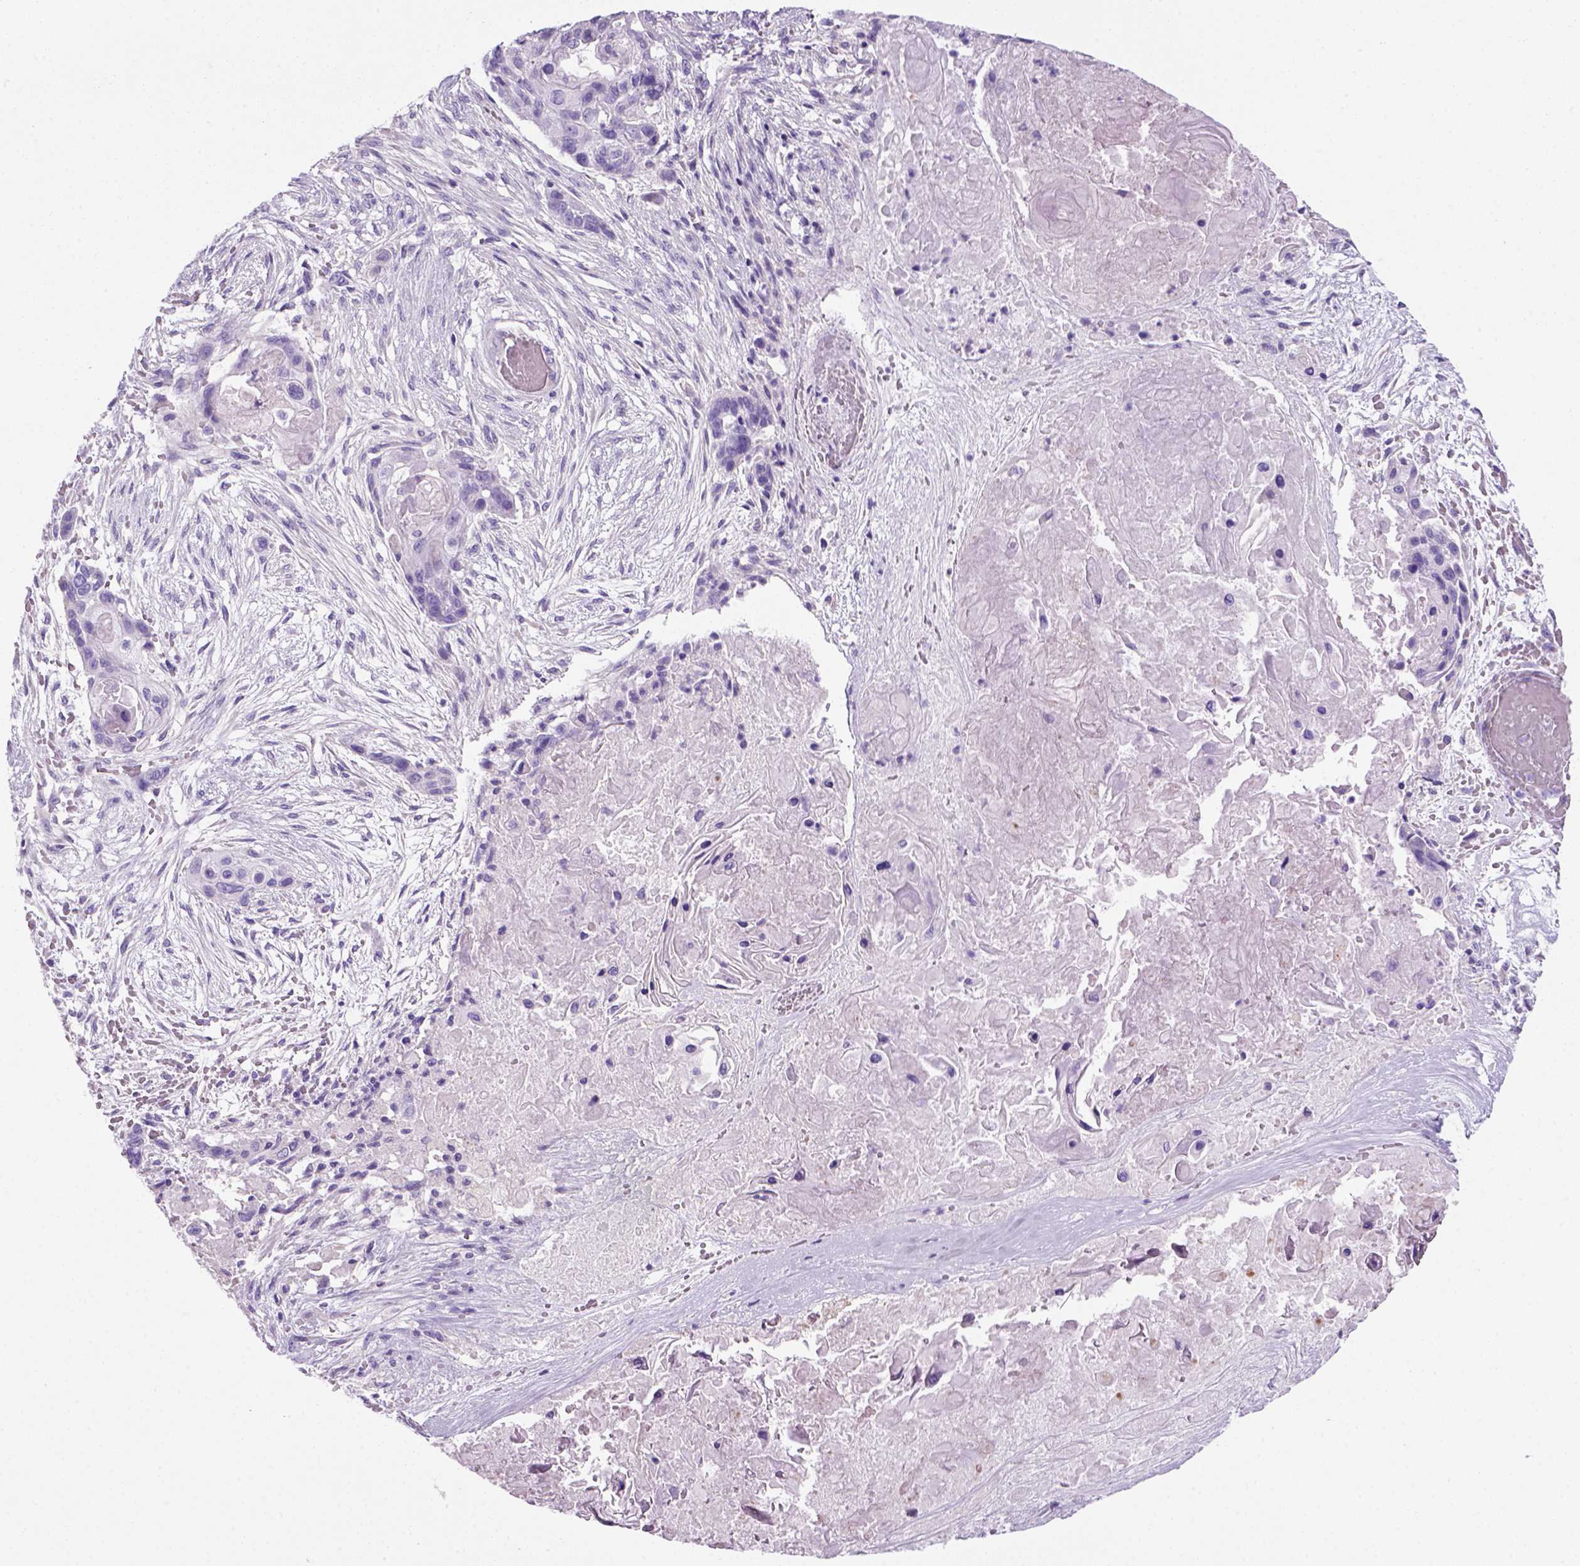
{"staining": {"intensity": "negative", "quantity": "none", "location": "none"}, "tissue": "lung cancer", "cell_type": "Tumor cells", "image_type": "cancer", "snomed": [{"axis": "morphology", "description": "Squamous cell carcinoma, NOS"}, {"axis": "topography", "description": "Lung"}], "caption": "This is a photomicrograph of IHC staining of squamous cell carcinoma (lung), which shows no expression in tumor cells. The staining is performed using DAB (3,3'-diaminobenzidine) brown chromogen with nuclei counter-stained in using hematoxylin.", "gene": "ARHGEF33", "patient": {"sex": "male", "age": 69}}